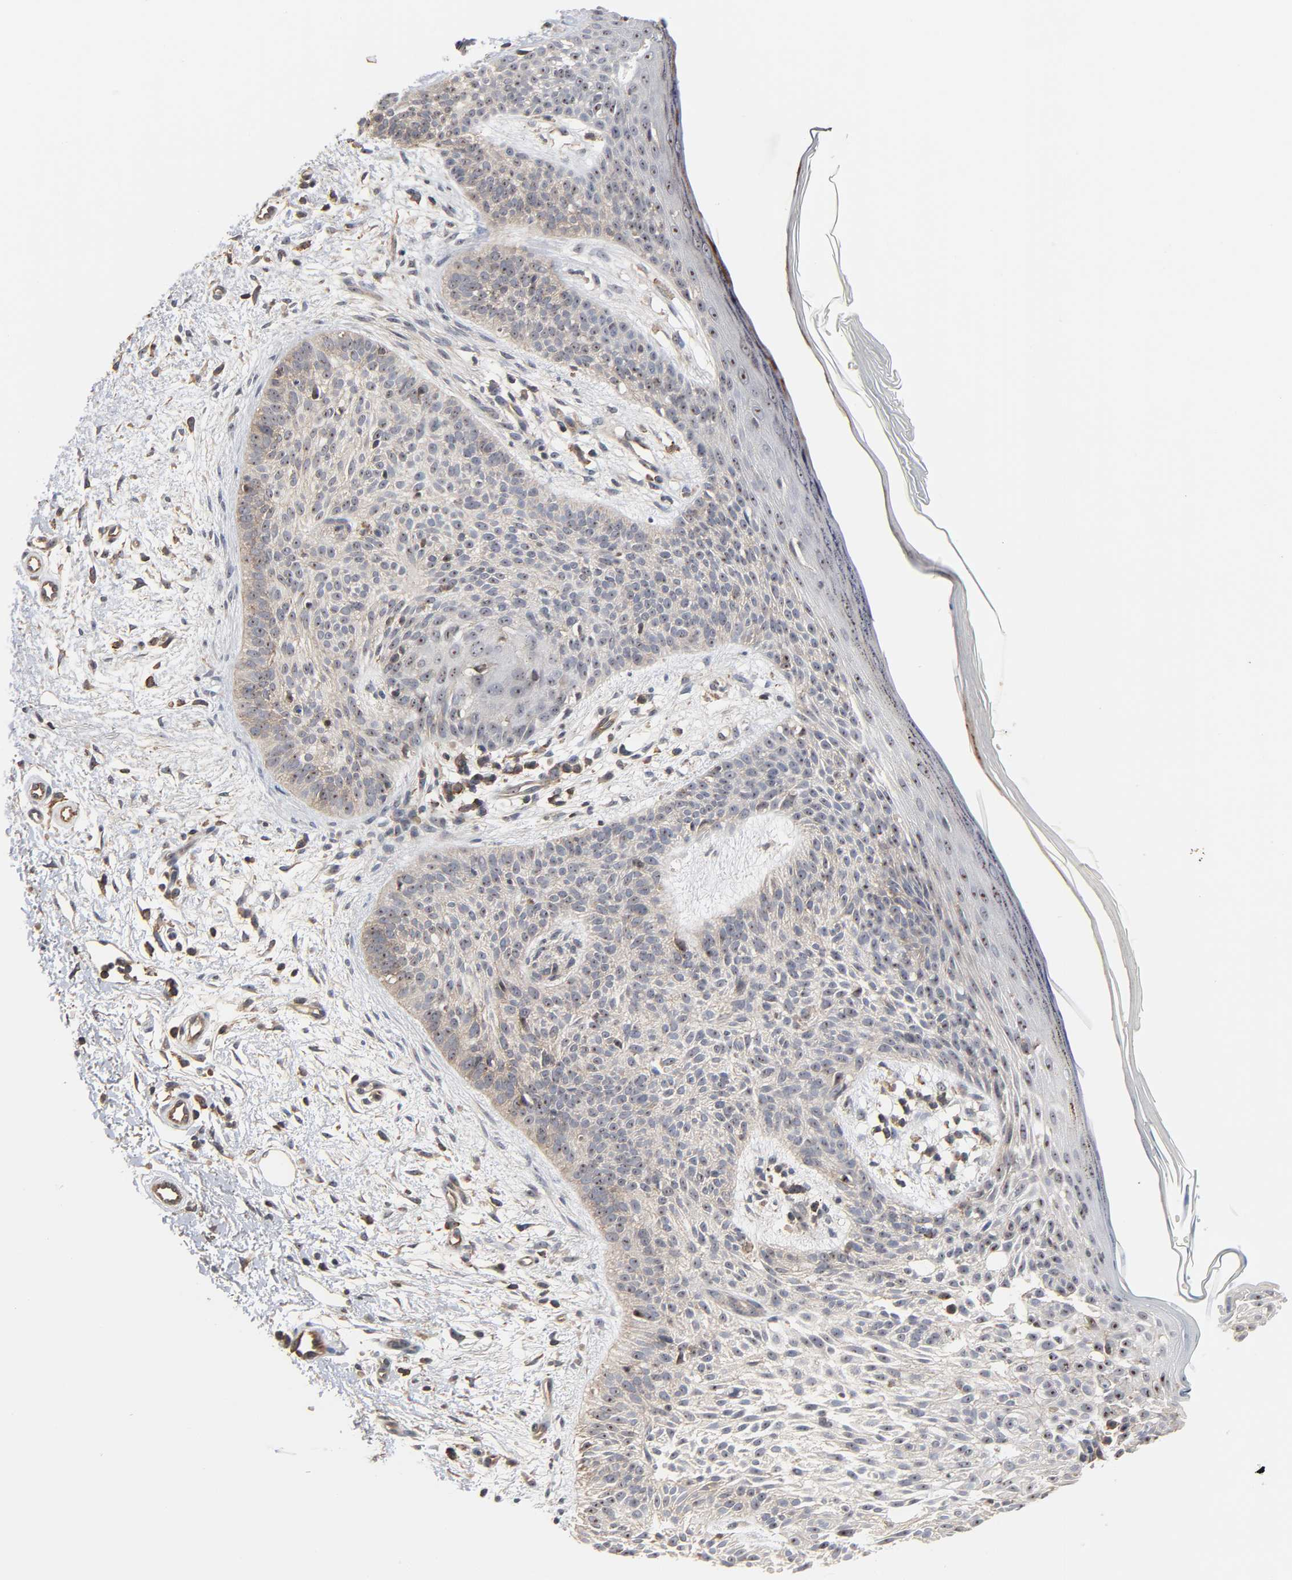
{"staining": {"intensity": "weak", "quantity": "25%-75%", "location": "cytoplasmic/membranous,nuclear"}, "tissue": "skin cancer", "cell_type": "Tumor cells", "image_type": "cancer", "snomed": [{"axis": "morphology", "description": "Normal tissue, NOS"}, {"axis": "morphology", "description": "Basal cell carcinoma"}, {"axis": "topography", "description": "Skin"}], "caption": "A low amount of weak cytoplasmic/membranous and nuclear expression is seen in approximately 25%-75% of tumor cells in skin basal cell carcinoma tissue.", "gene": "DDX10", "patient": {"sex": "female", "age": 69}}